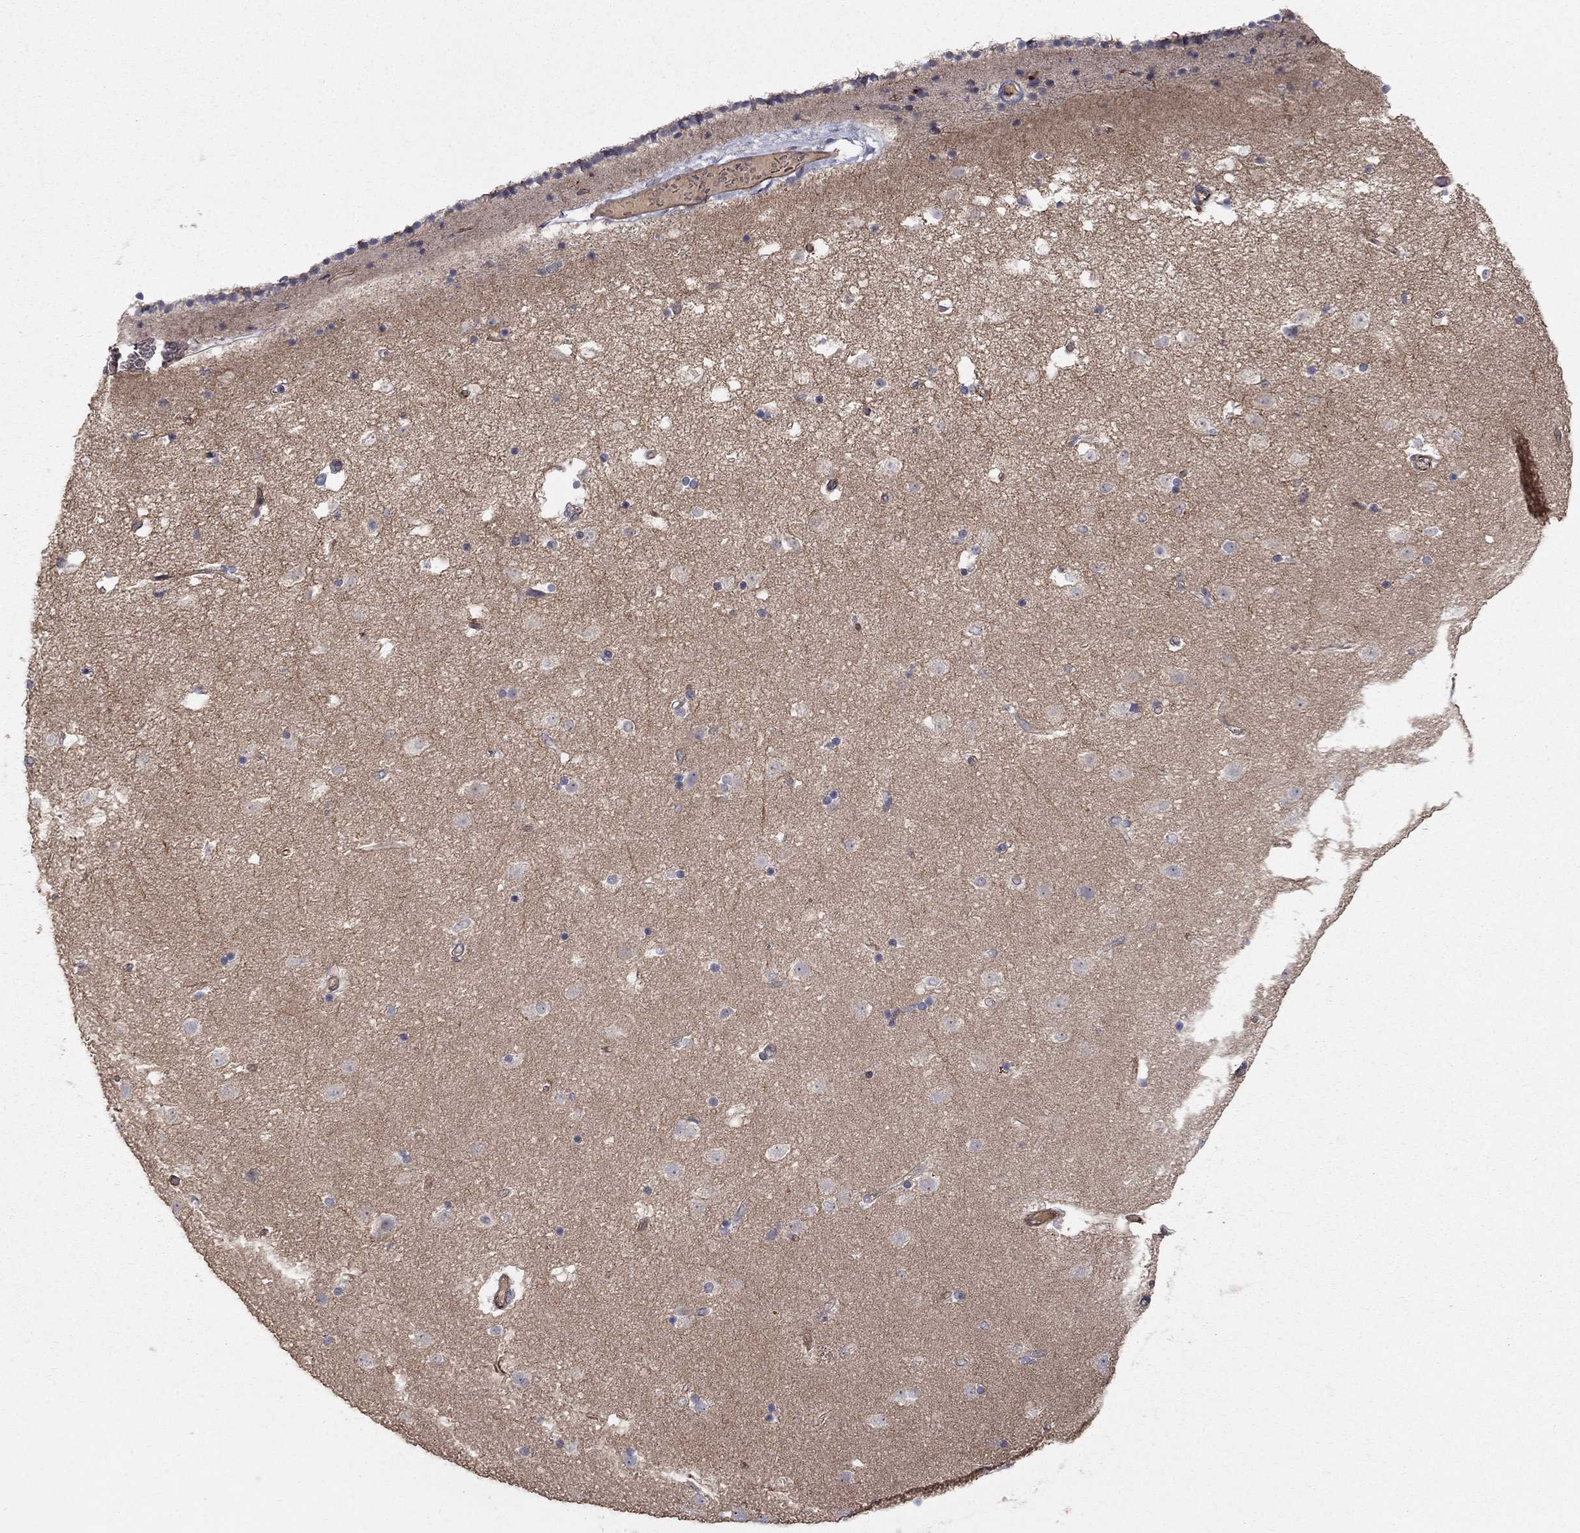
{"staining": {"intensity": "negative", "quantity": "none", "location": "none"}, "tissue": "caudate", "cell_type": "Glial cells", "image_type": "normal", "snomed": [{"axis": "morphology", "description": "Normal tissue, NOS"}, {"axis": "topography", "description": "Lateral ventricle wall"}], "caption": "This is a micrograph of immunohistochemistry staining of benign caudate, which shows no positivity in glial cells. Nuclei are stained in blue.", "gene": "MSRA", "patient": {"sex": "female", "age": 71}}